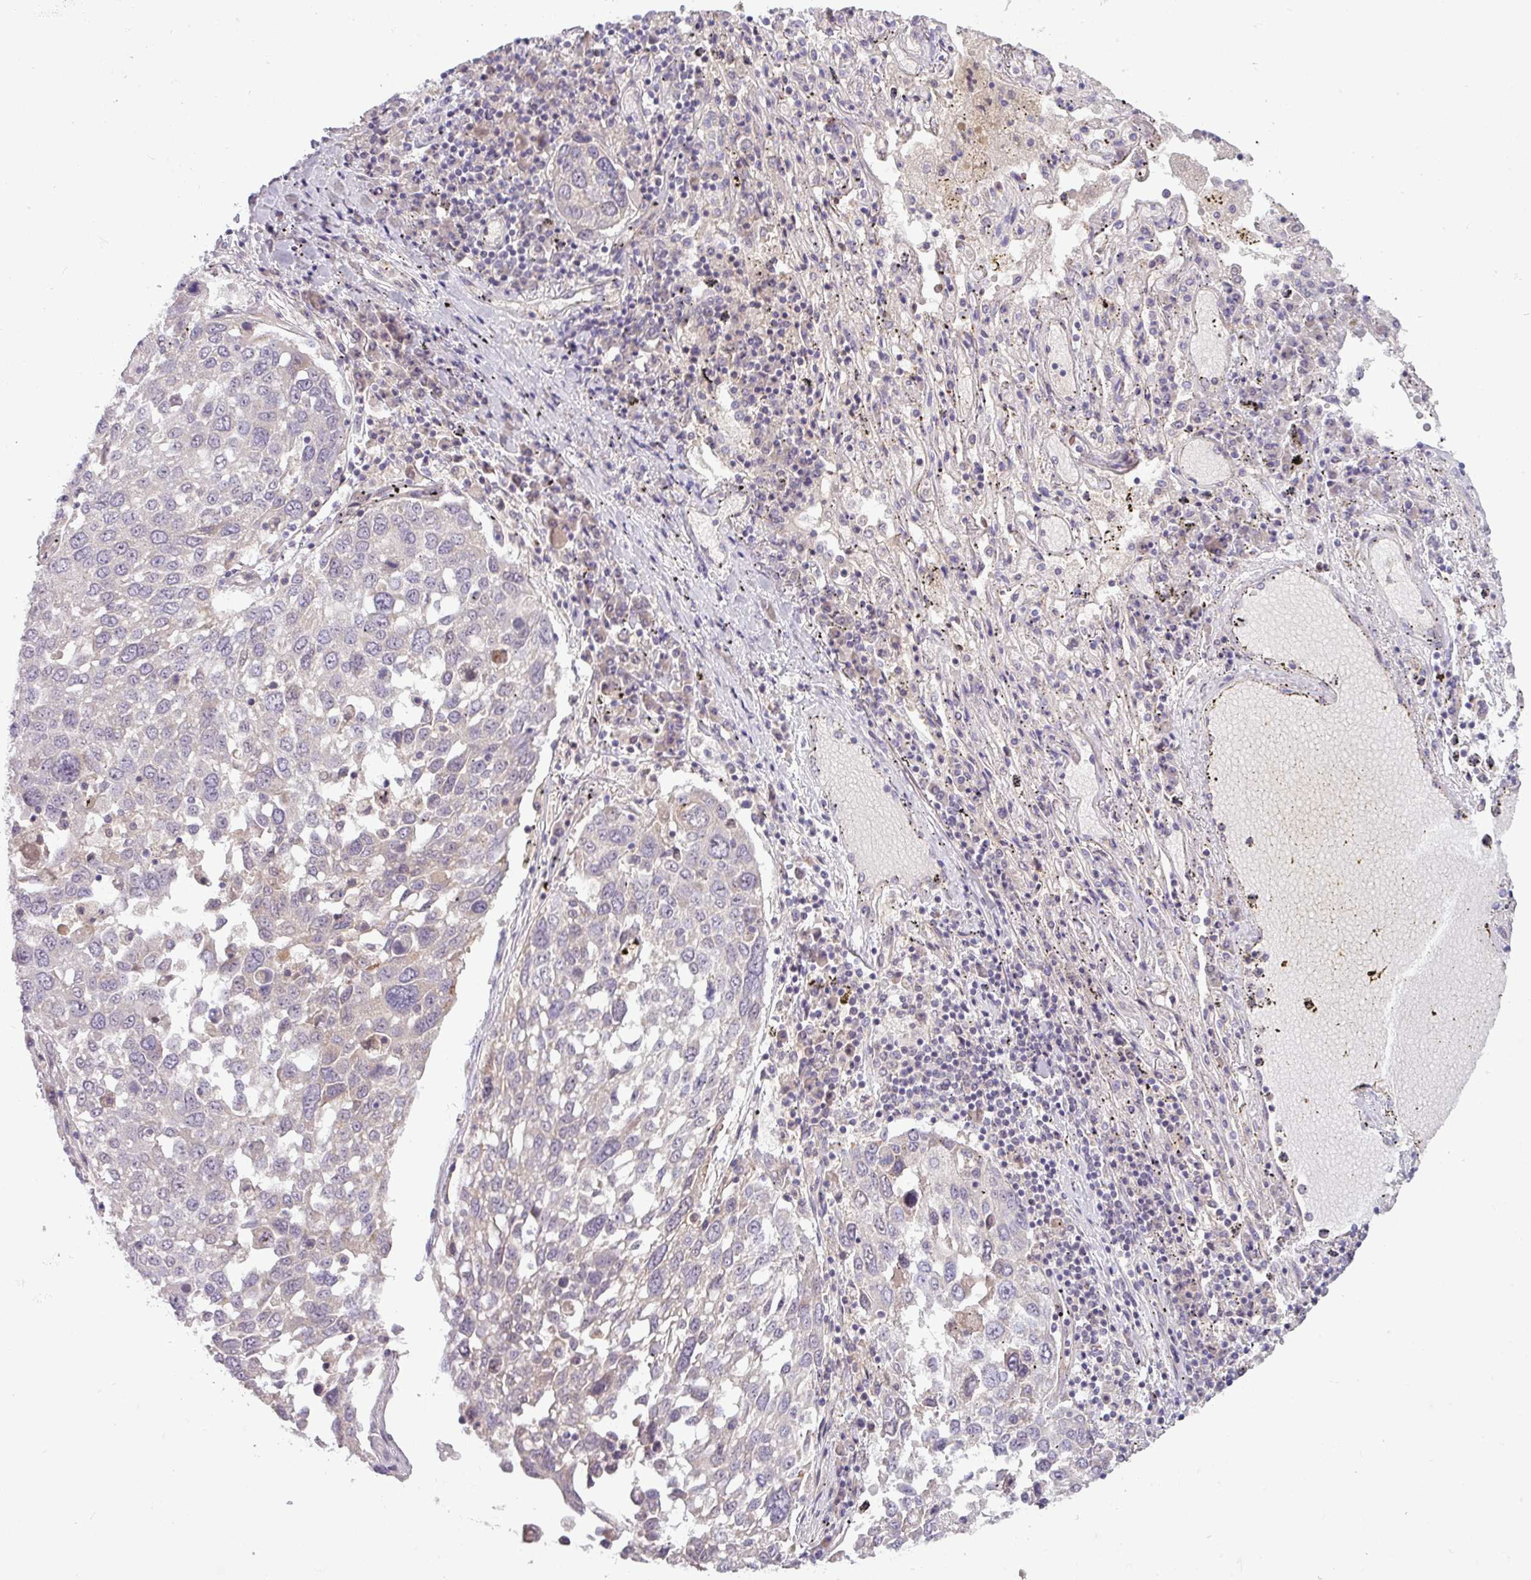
{"staining": {"intensity": "negative", "quantity": "none", "location": "none"}, "tissue": "lung cancer", "cell_type": "Tumor cells", "image_type": "cancer", "snomed": [{"axis": "morphology", "description": "Squamous cell carcinoma, NOS"}, {"axis": "topography", "description": "Lung"}], "caption": "High magnification brightfield microscopy of lung cancer stained with DAB (brown) and counterstained with hematoxylin (blue): tumor cells show no significant staining.", "gene": "ZNF35", "patient": {"sex": "male", "age": 65}}